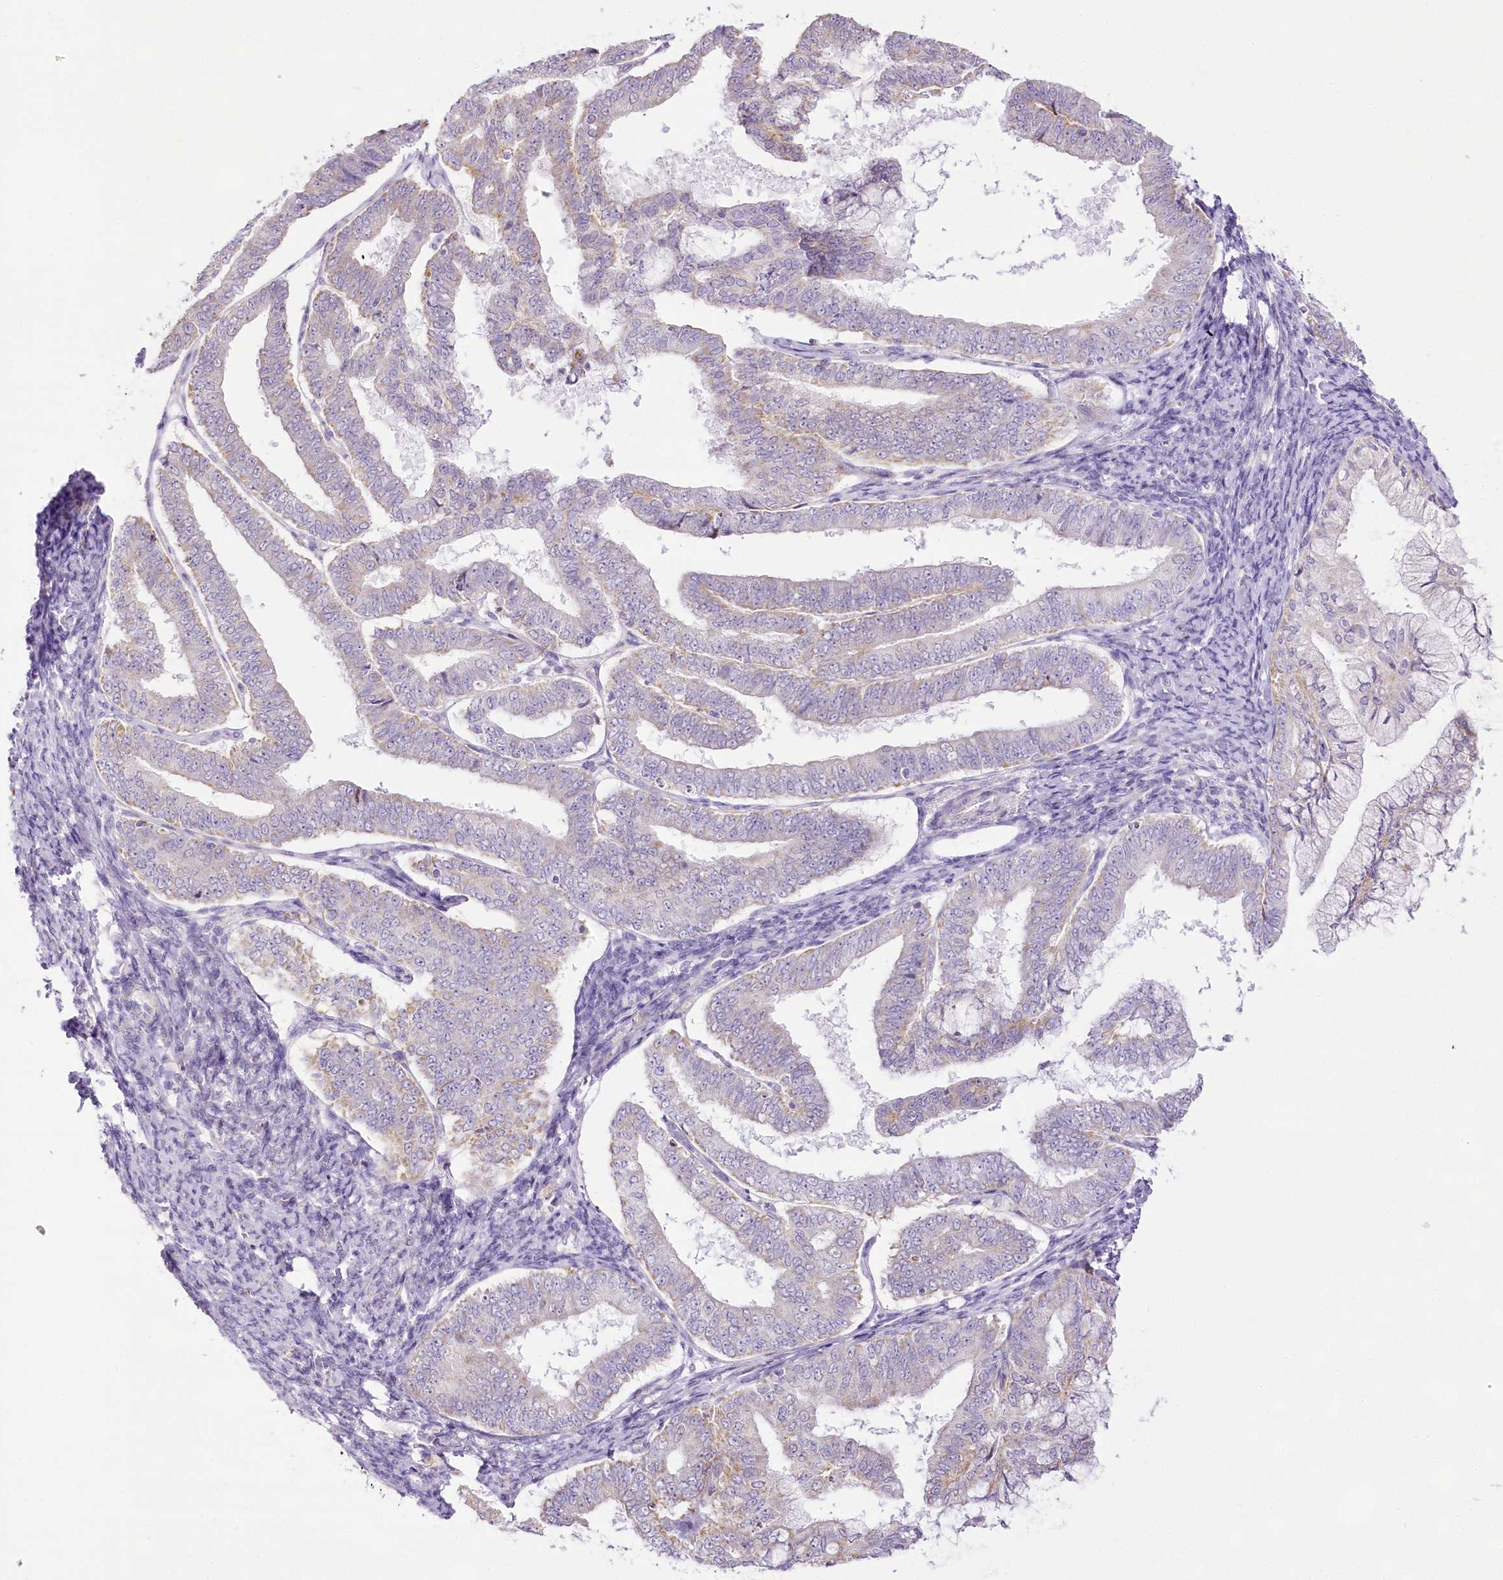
{"staining": {"intensity": "negative", "quantity": "none", "location": "none"}, "tissue": "endometrial cancer", "cell_type": "Tumor cells", "image_type": "cancer", "snomed": [{"axis": "morphology", "description": "Adenocarcinoma, NOS"}, {"axis": "topography", "description": "Endometrium"}], "caption": "Endometrial cancer (adenocarcinoma) stained for a protein using immunohistochemistry shows no staining tumor cells.", "gene": "CCDC30", "patient": {"sex": "female", "age": 63}}